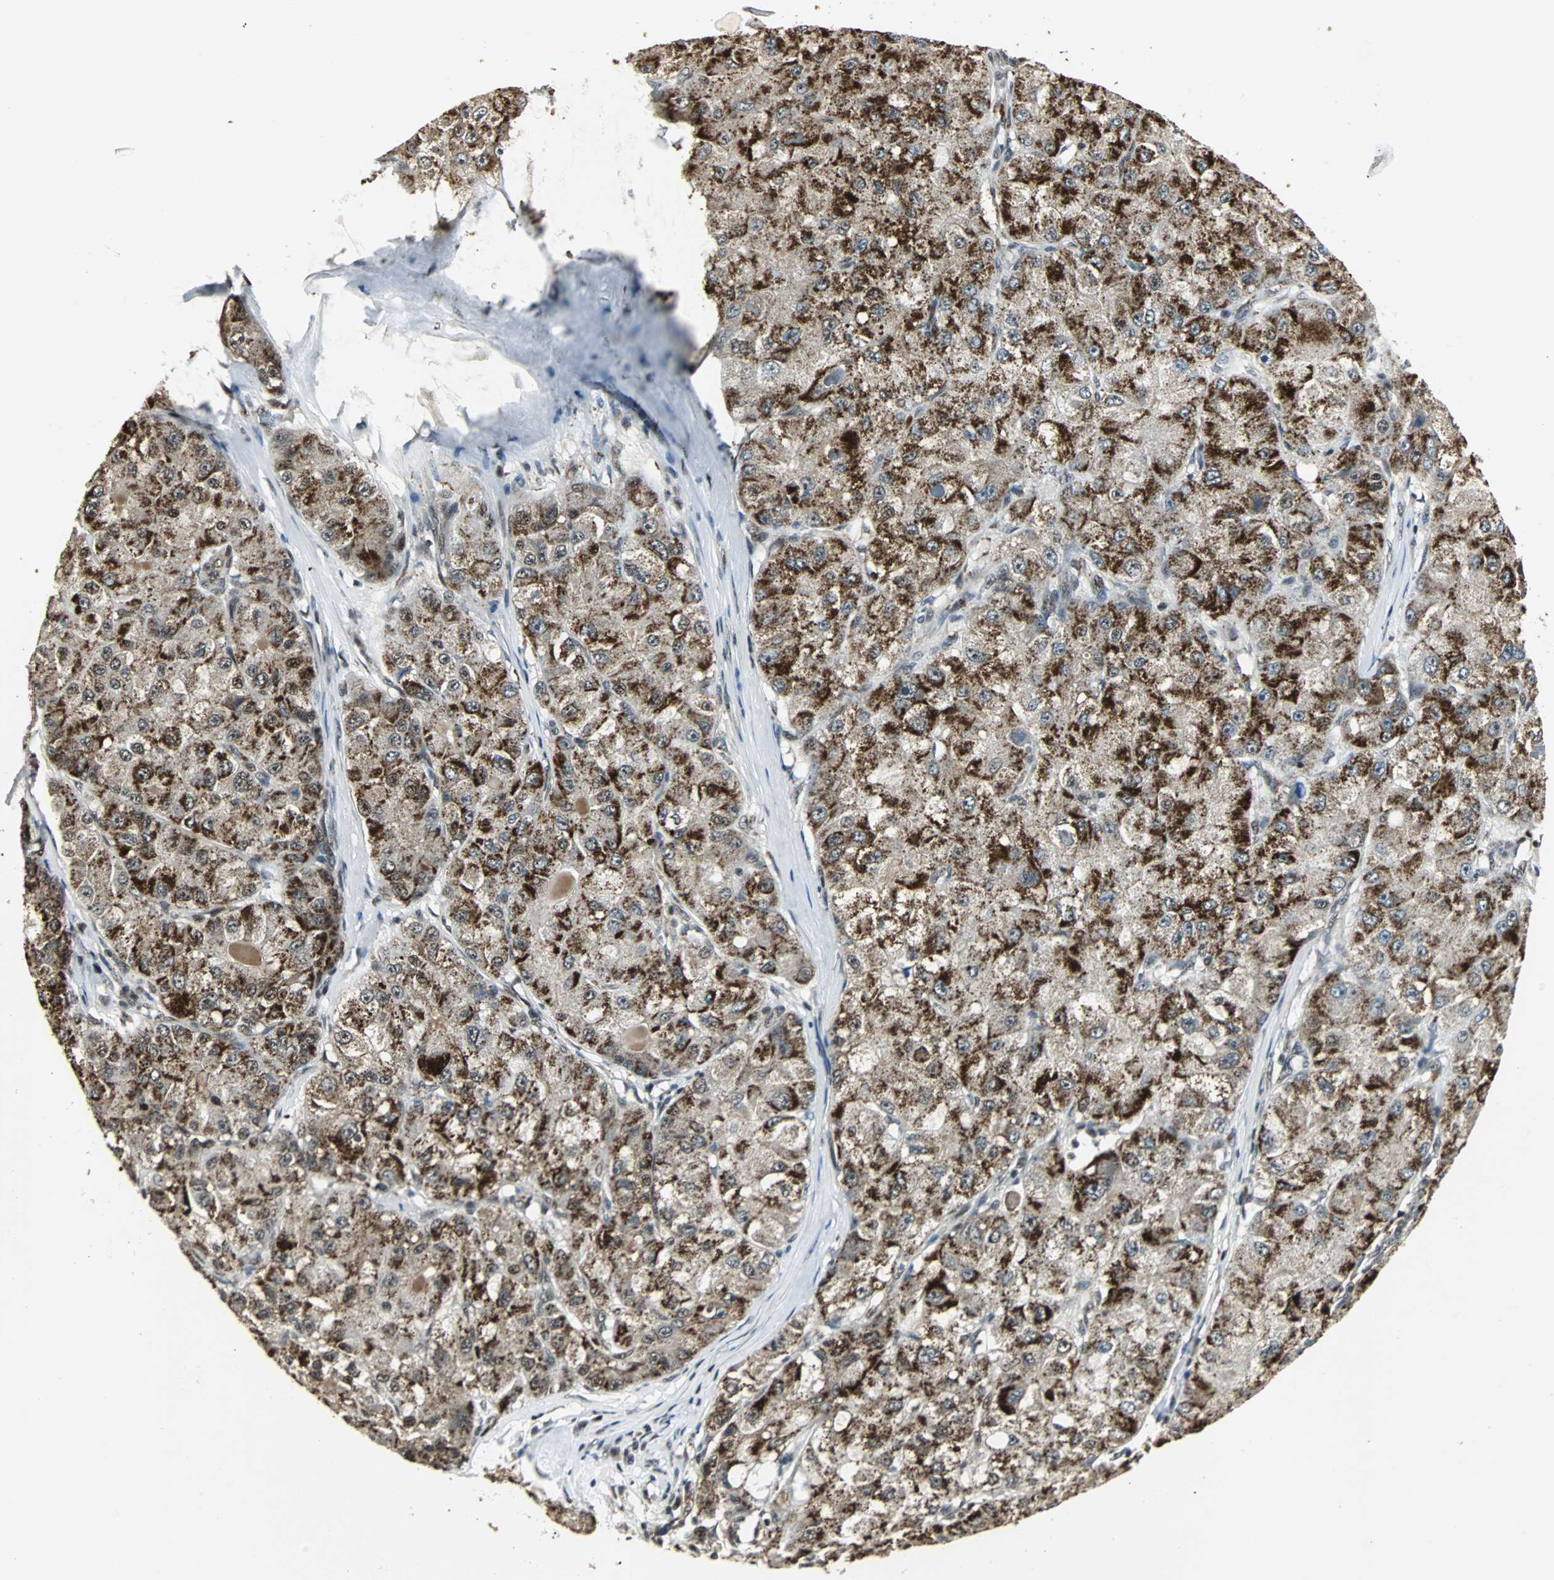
{"staining": {"intensity": "strong", "quantity": ">75%", "location": "cytoplasmic/membranous"}, "tissue": "liver cancer", "cell_type": "Tumor cells", "image_type": "cancer", "snomed": [{"axis": "morphology", "description": "Carcinoma, Hepatocellular, NOS"}, {"axis": "topography", "description": "Liver"}], "caption": "An immunohistochemistry image of neoplastic tissue is shown. Protein staining in brown labels strong cytoplasmic/membranous positivity in liver cancer (hepatocellular carcinoma) within tumor cells. (Brightfield microscopy of DAB IHC at high magnification).", "gene": "MED4", "patient": {"sex": "male", "age": 80}}